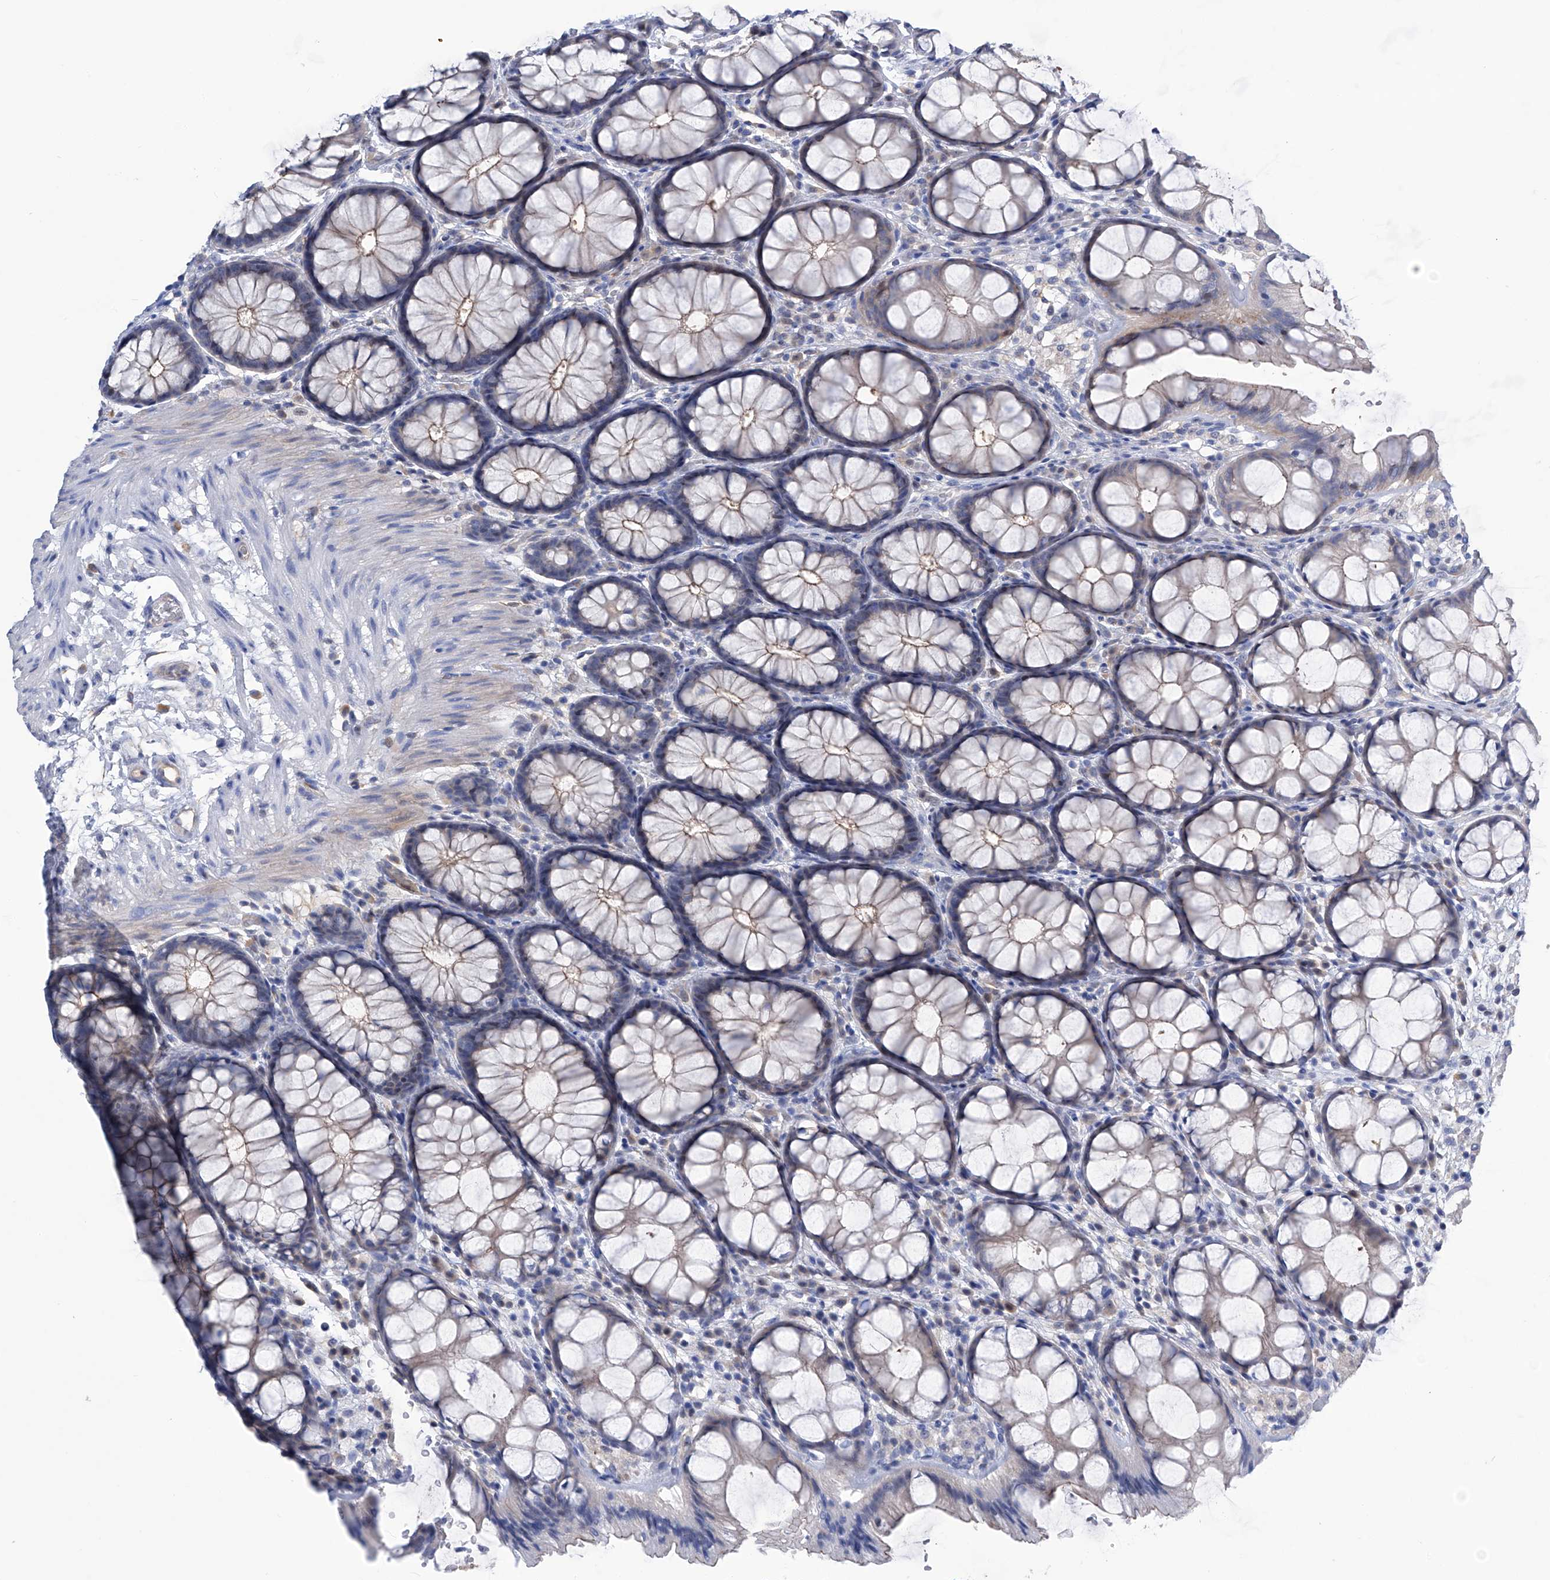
{"staining": {"intensity": "negative", "quantity": "none", "location": "none"}, "tissue": "colon", "cell_type": "Endothelial cells", "image_type": "normal", "snomed": [{"axis": "morphology", "description": "Normal tissue, NOS"}, {"axis": "topography", "description": "Colon"}], "caption": "Colon stained for a protein using immunohistochemistry reveals no positivity endothelial cells.", "gene": "PGM3", "patient": {"sex": "male", "age": 47}}